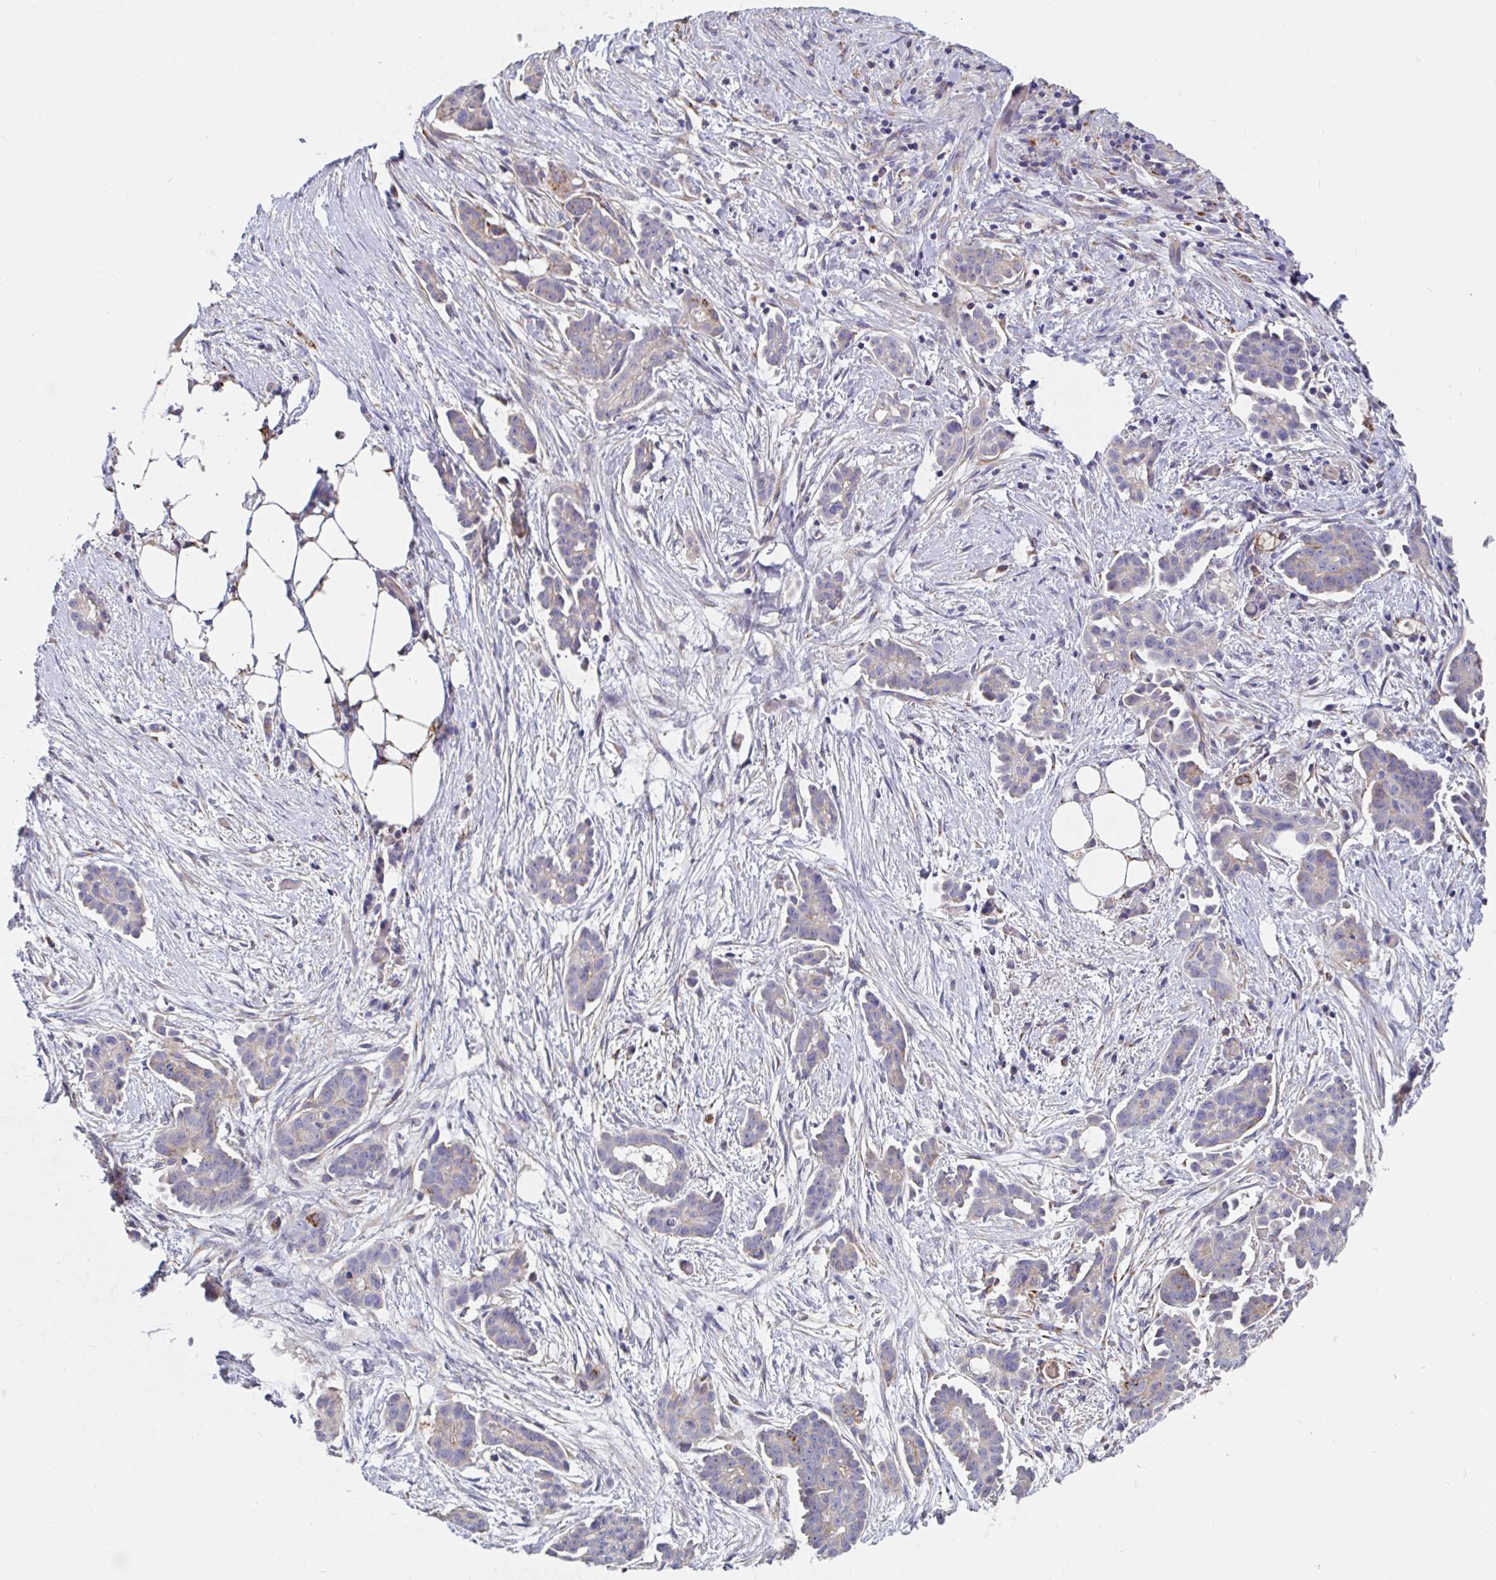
{"staining": {"intensity": "moderate", "quantity": "<25%", "location": "cytoplasmic/membranous"}, "tissue": "ovarian cancer", "cell_type": "Tumor cells", "image_type": "cancer", "snomed": [{"axis": "morphology", "description": "Cystadenocarcinoma, serous, NOS"}, {"axis": "topography", "description": "Ovary"}], "caption": "Immunohistochemistry (IHC) staining of serous cystadenocarcinoma (ovarian), which shows low levels of moderate cytoplasmic/membranous expression in approximately <25% of tumor cells indicating moderate cytoplasmic/membranous protein expression. The staining was performed using DAB (3,3'-diaminobenzidine) (brown) for protein detection and nuclei were counterstained in hematoxylin (blue).", "gene": "FAM156B", "patient": {"sex": "female", "age": 50}}